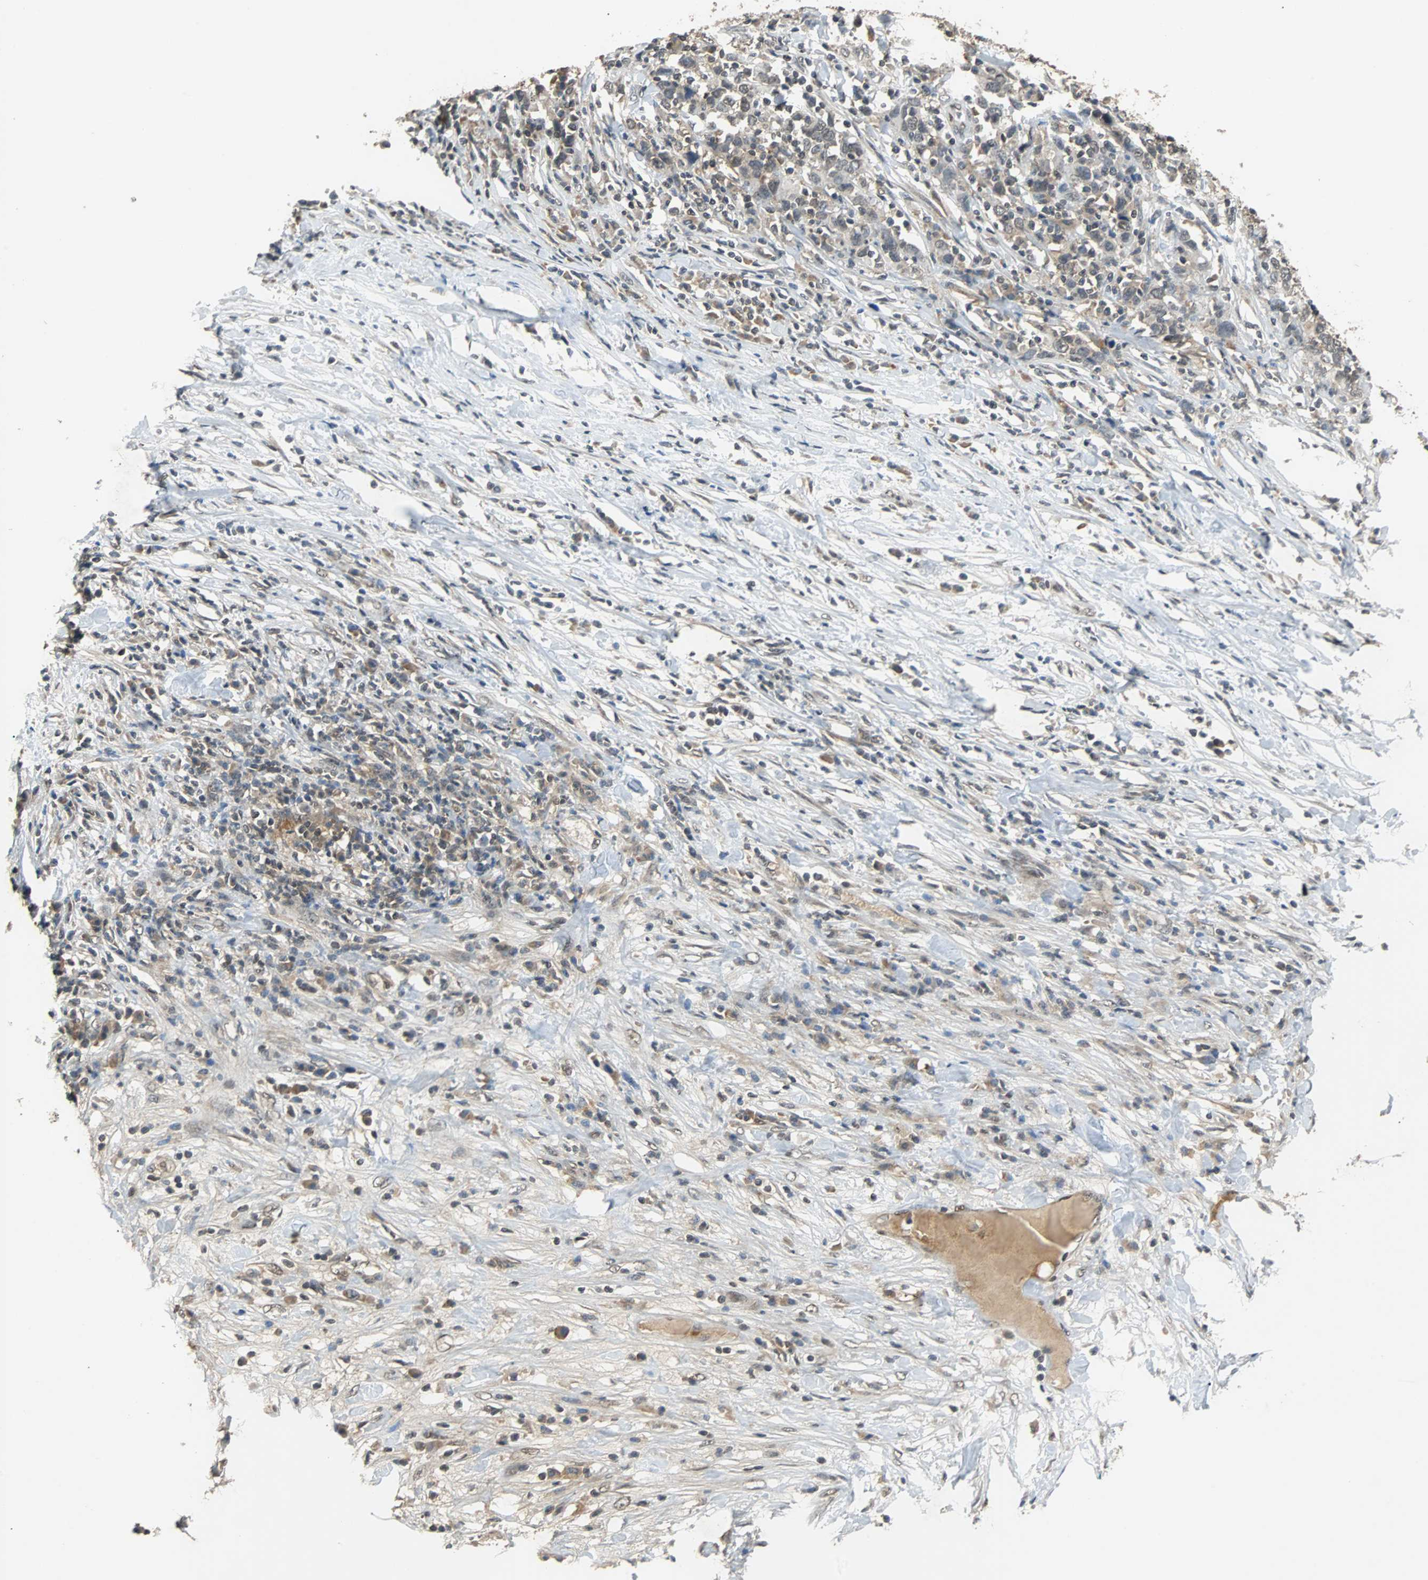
{"staining": {"intensity": "weak", "quantity": ">75%", "location": "cytoplasmic/membranous"}, "tissue": "urothelial cancer", "cell_type": "Tumor cells", "image_type": "cancer", "snomed": [{"axis": "morphology", "description": "Urothelial carcinoma, High grade"}, {"axis": "topography", "description": "Urinary bladder"}], "caption": "High-magnification brightfield microscopy of urothelial cancer stained with DAB (3,3'-diaminobenzidine) (brown) and counterstained with hematoxylin (blue). tumor cells exhibit weak cytoplasmic/membranous expression is identified in approximately>75% of cells.", "gene": "PHC1", "patient": {"sex": "male", "age": 61}}